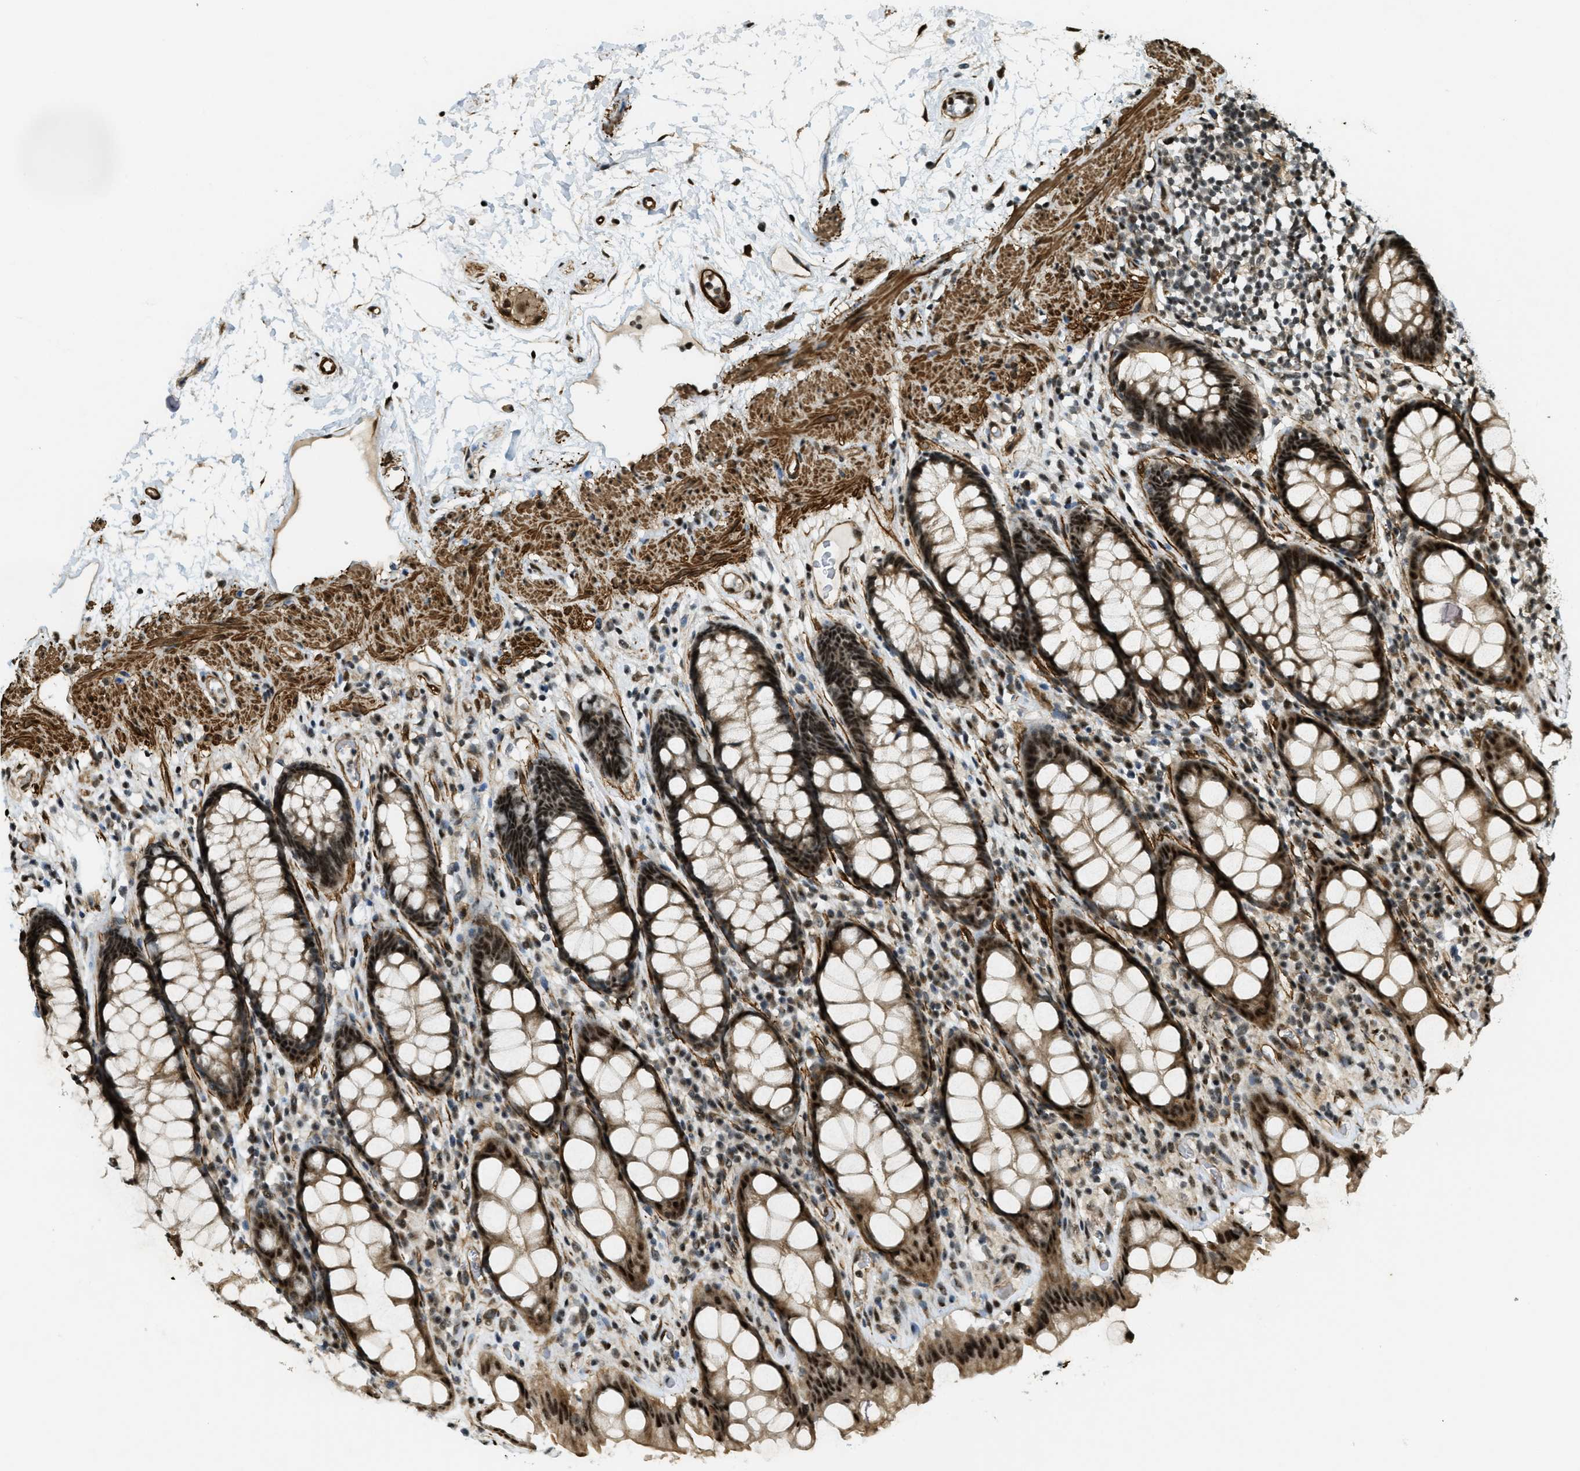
{"staining": {"intensity": "strong", "quantity": ">75%", "location": "cytoplasmic/membranous,nuclear"}, "tissue": "rectum", "cell_type": "Glandular cells", "image_type": "normal", "snomed": [{"axis": "morphology", "description": "Normal tissue, NOS"}, {"axis": "topography", "description": "Rectum"}], "caption": "Rectum stained with DAB (3,3'-diaminobenzidine) immunohistochemistry (IHC) displays high levels of strong cytoplasmic/membranous,nuclear staining in about >75% of glandular cells. (DAB (3,3'-diaminobenzidine) IHC, brown staining for protein, blue staining for nuclei).", "gene": "CFAP36", "patient": {"sex": "male", "age": 64}}